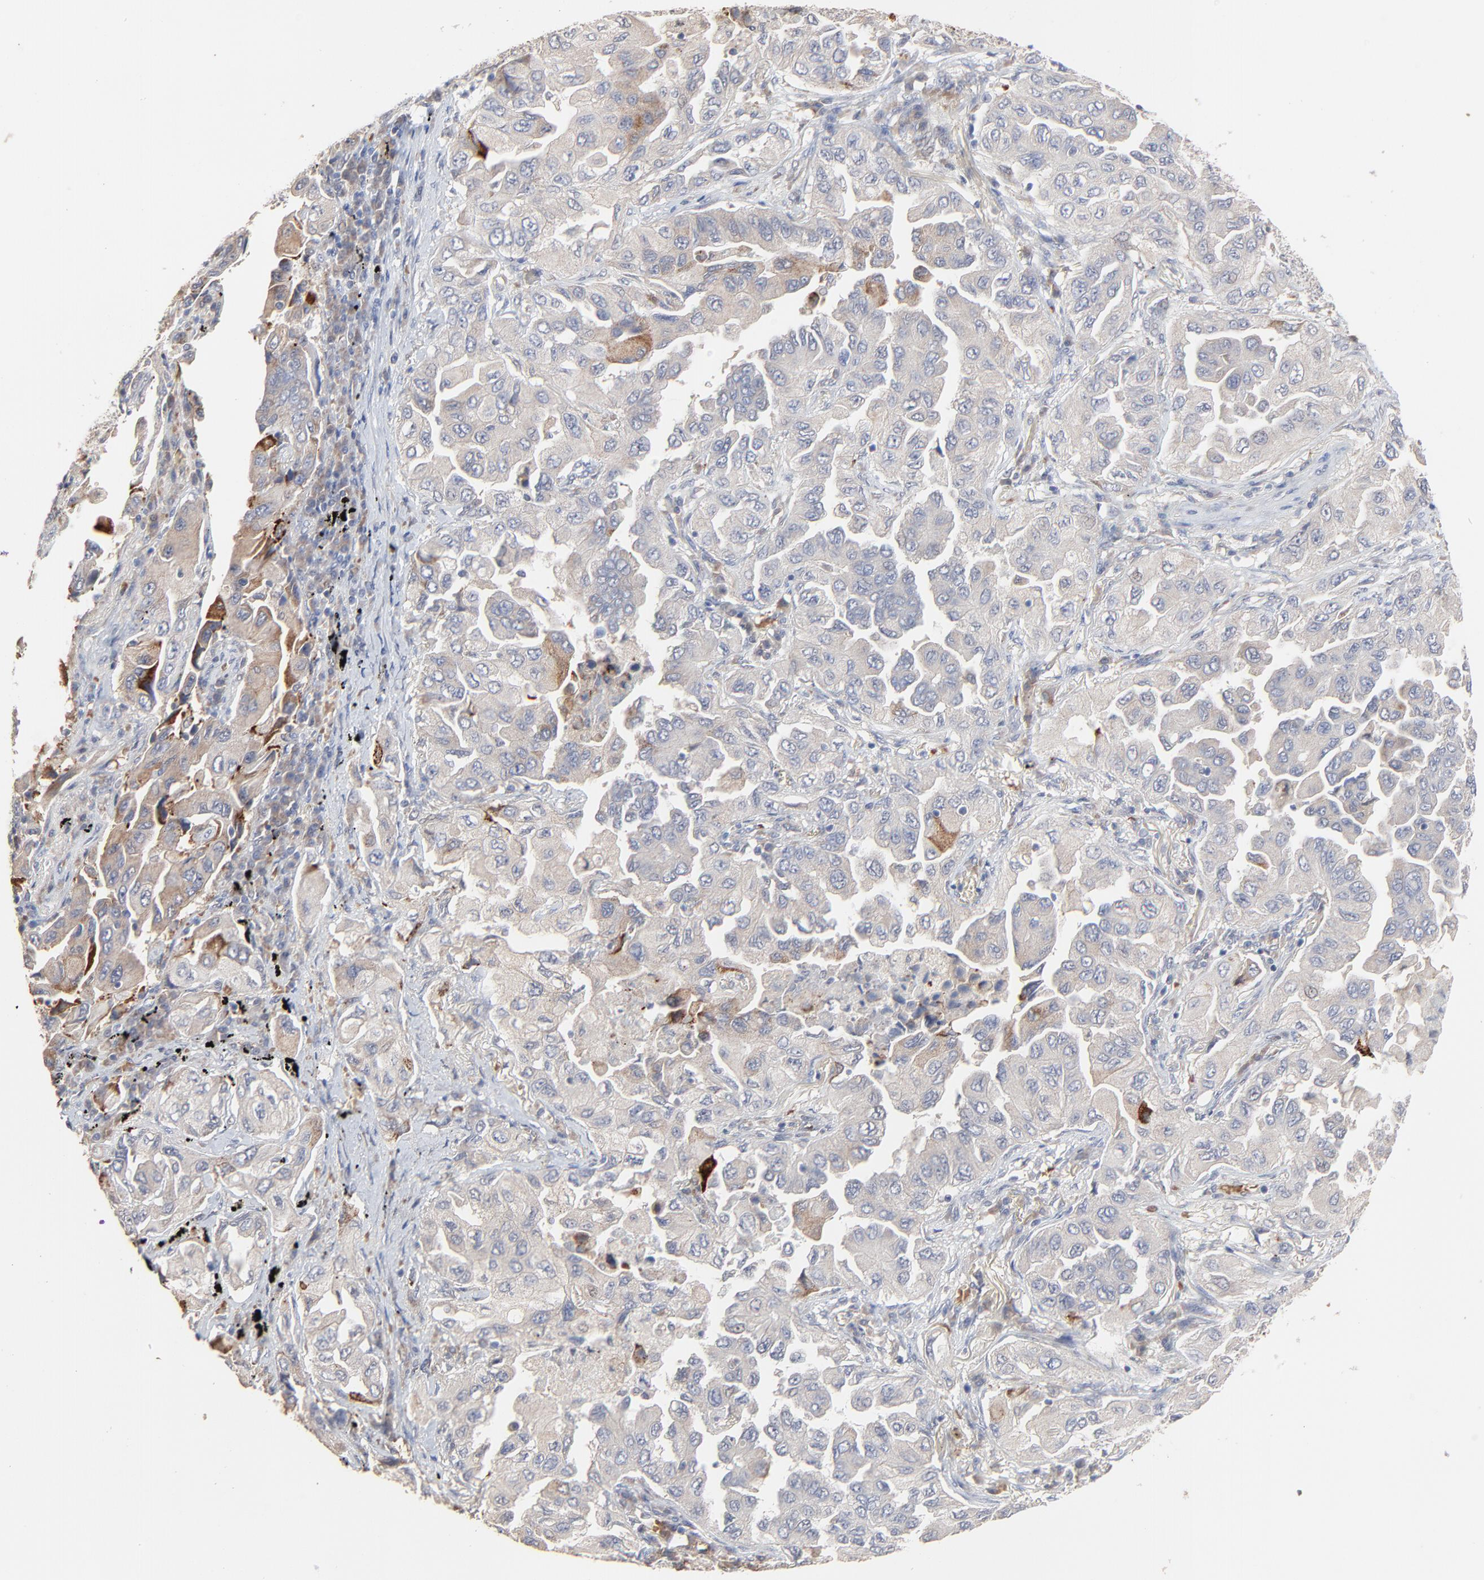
{"staining": {"intensity": "strong", "quantity": "25%-75%", "location": "cytoplasmic/membranous"}, "tissue": "lung cancer", "cell_type": "Tumor cells", "image_type": "cancer", "snomed": [{"axis": "morphology", "description": "Adenocarcinoma, NOS"}, {"axis": "topography", "description": "Lung"}], "caption": "Protein staining of lung adenocarcinoma tissue displays strong cytoplasmic/membranous expression in about 25%-75% of tumor cells. The staining is performed using DAB (3,3'-diaminobenzidine) brown chromogen to label protein expression. The nuclei are counter-stained blue using hematoxylin.", "gene": "FANCB", "patient": {"sex": "female", "age": 65}}